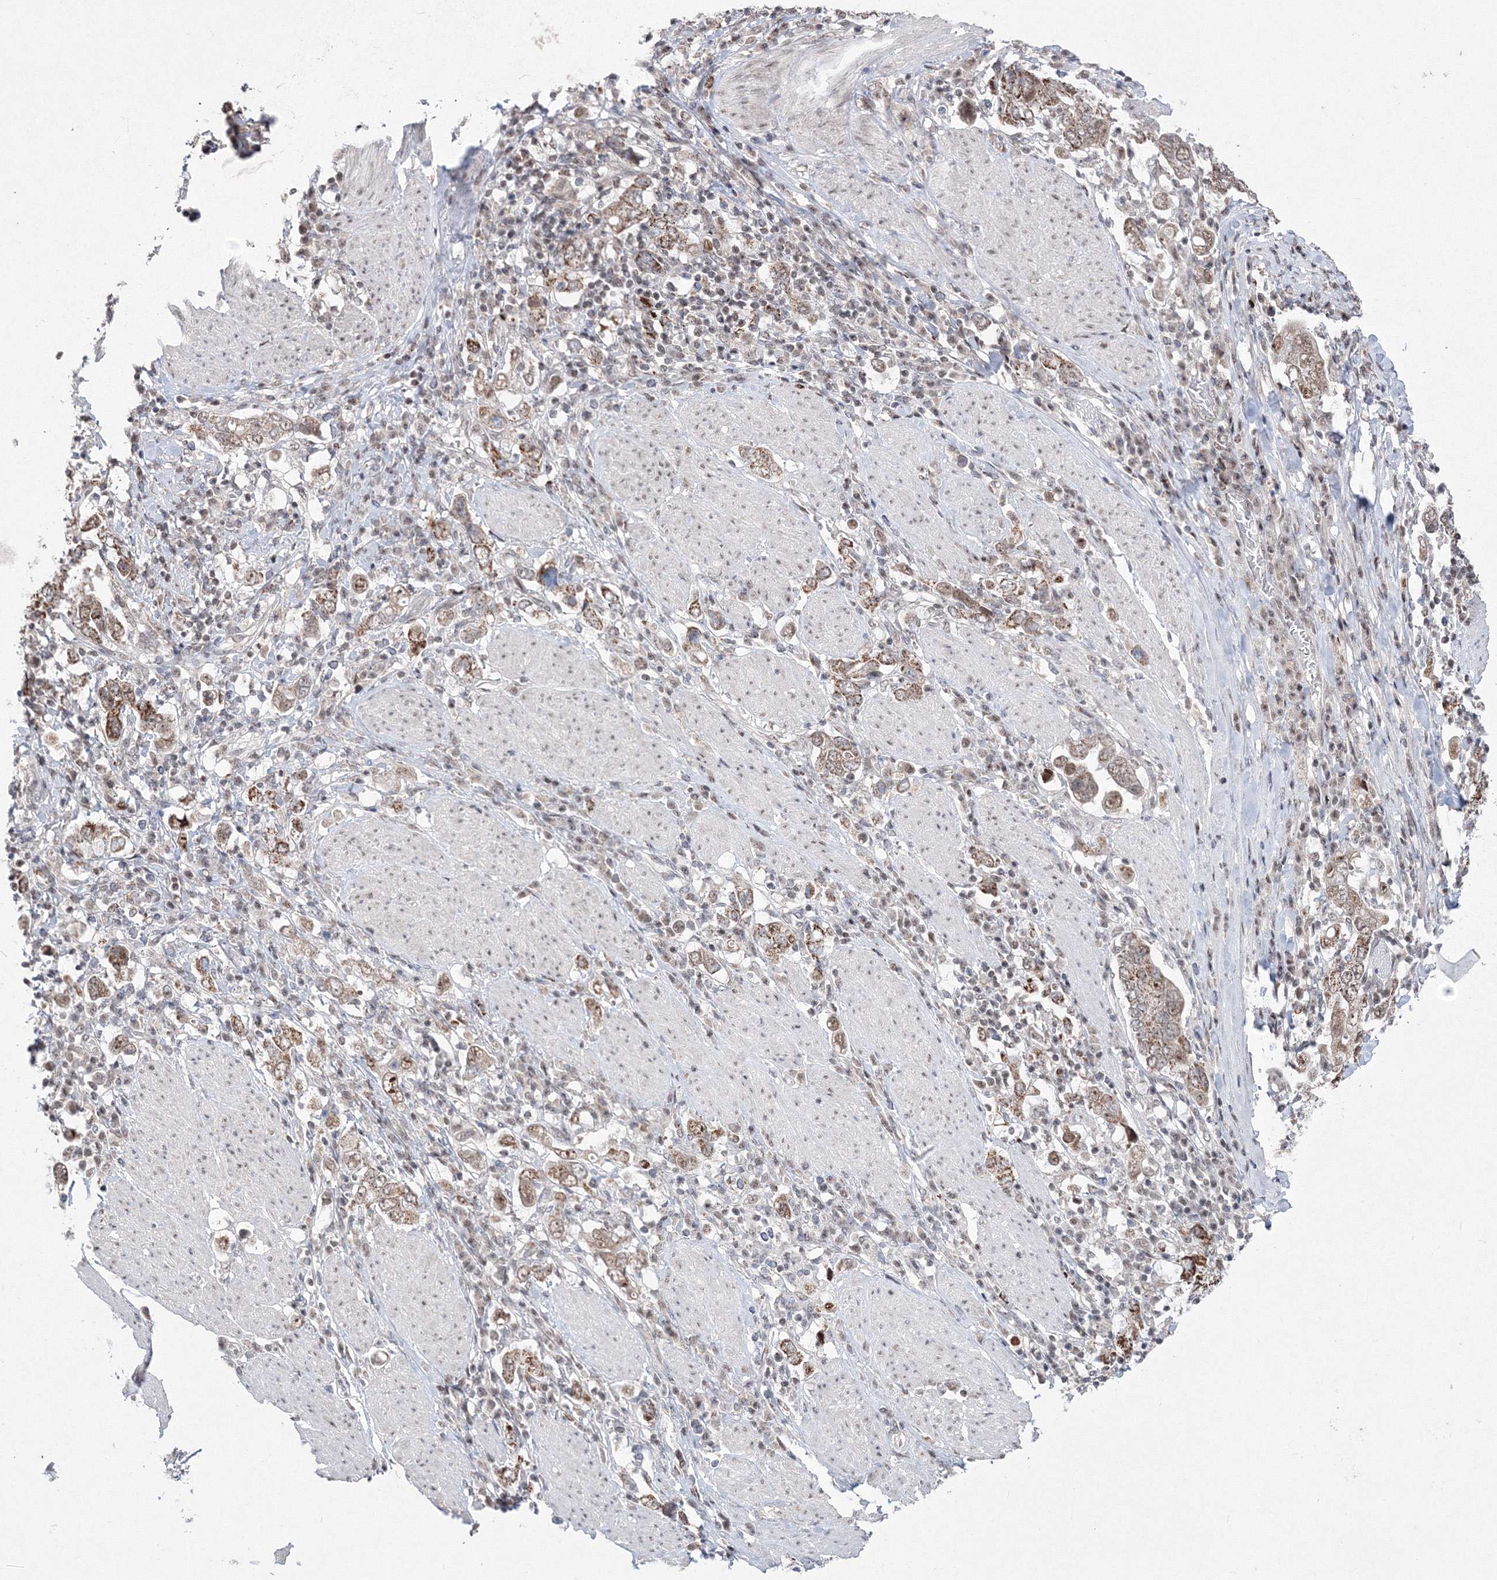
{"staining": {"intensity": "moderate", "quantity": ">75%", "location": "cytoplasmic/membranous"}, "tissue": "stomach cancer", "cell_type": "Tumor cells", "image_type": "cancer", "snomed": [{"axis": "morphology", "description": "Adenocarcinoma, NOS"}, {"axis": "topography", "description": "Stomach, upper"}], "caption": "Human stomach cancer stained with a protein marker exhibits moderate staining in tumor cells.", "gene": "GRSF1", "patient": {"sex": "male", "age": 62}}